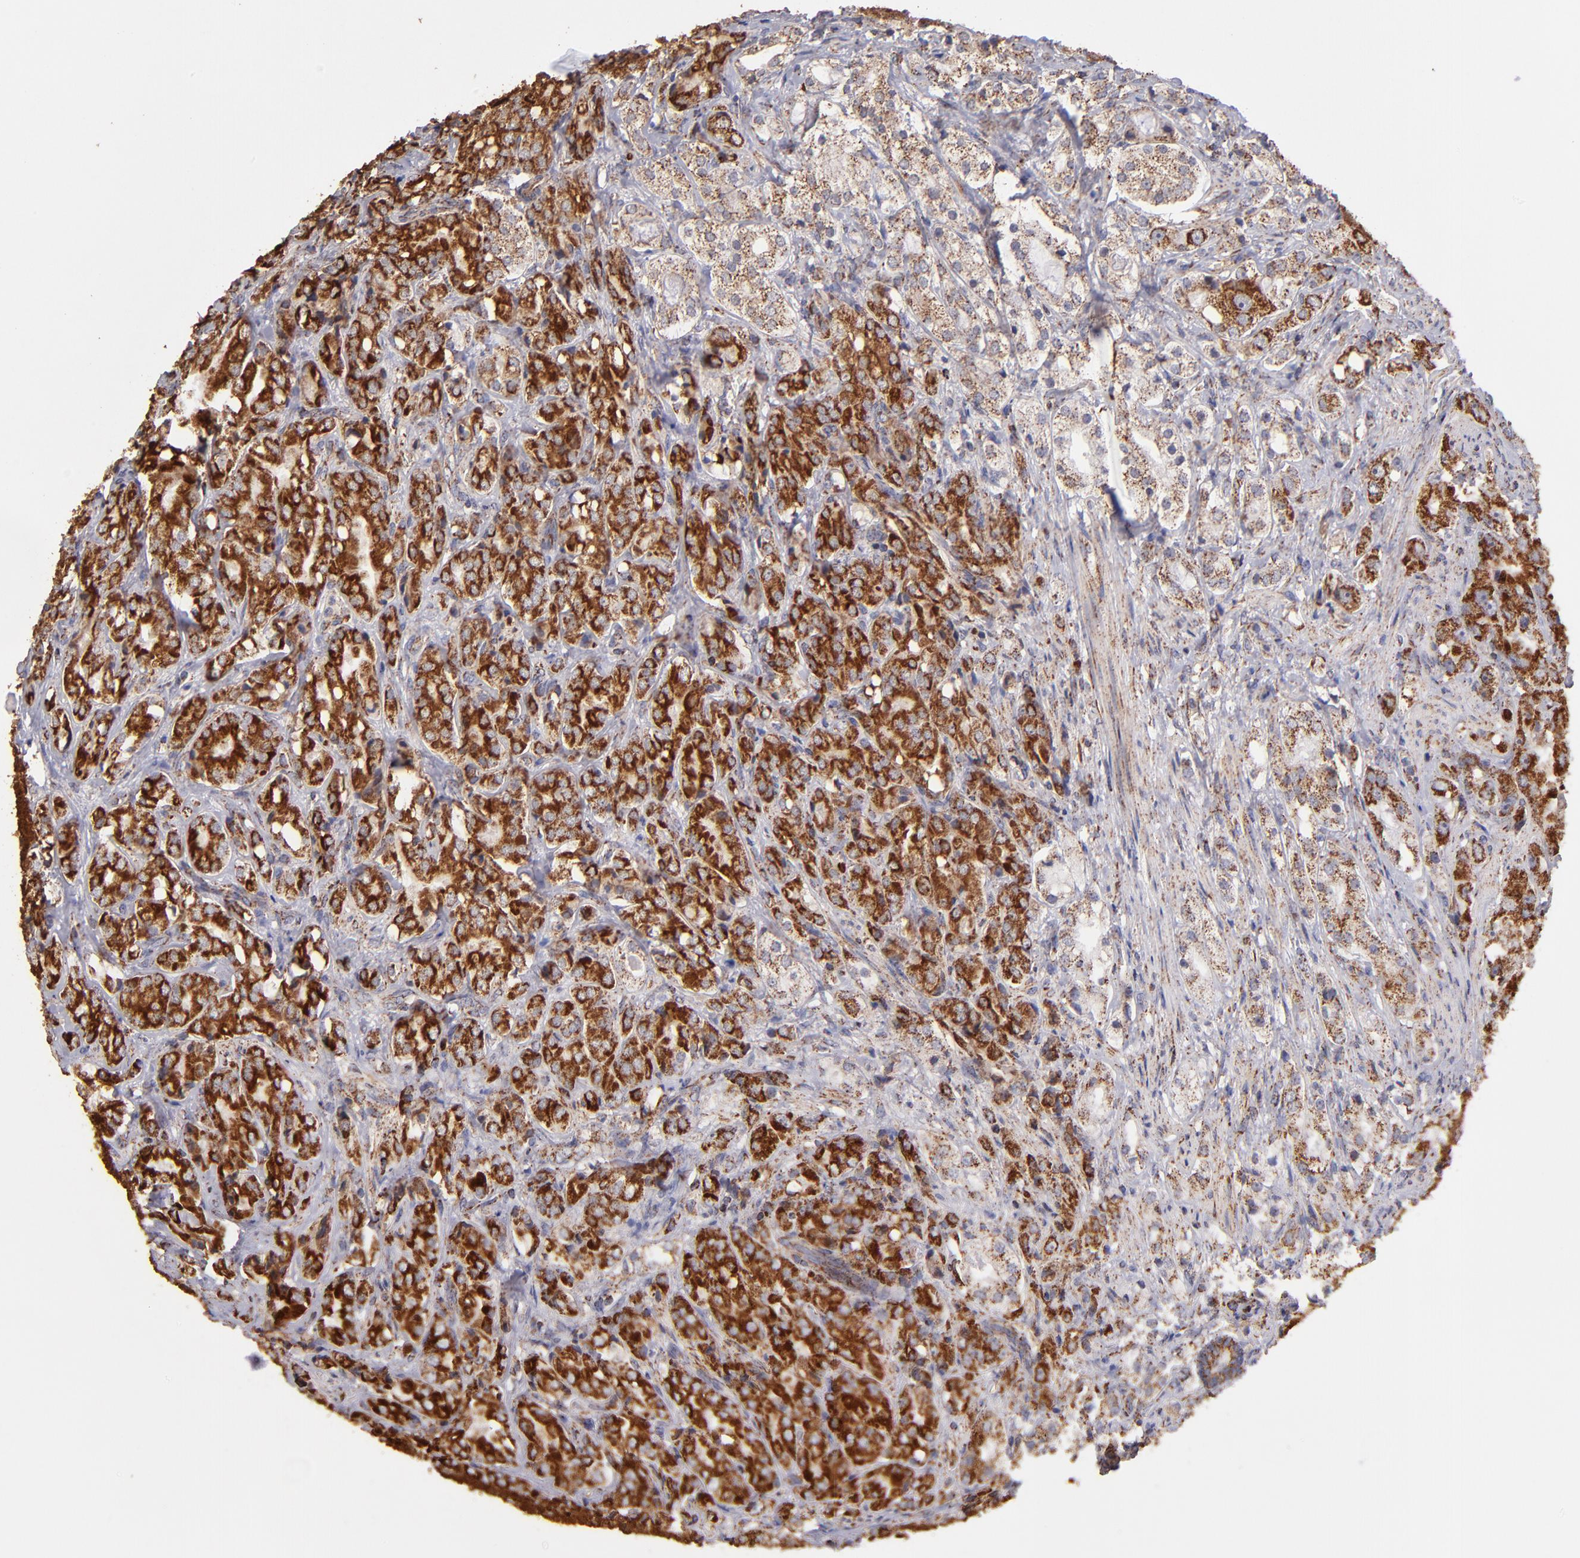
{"staining": {"intensity": "moderate", "quantity": ">75%", "location": "cytoplasmic/membranous"}, "tissue": "prostate cancer", "cell_type": "Tumor cells", "image_type": "cancer", "snomed": [{"axis": "morphology", "description": "Adenocarcinoma, High grade"}, {"axis": "topography", "description": "Prostate"}], "caption": "Tumor cells exhibit medium levels of moderate cytoplasmic/membranous expression in approximately >75% of cells in prostate high-grade adenocarcinoma.", "gene": "DLST", "patient": {"sex": "male", "age": 68}}